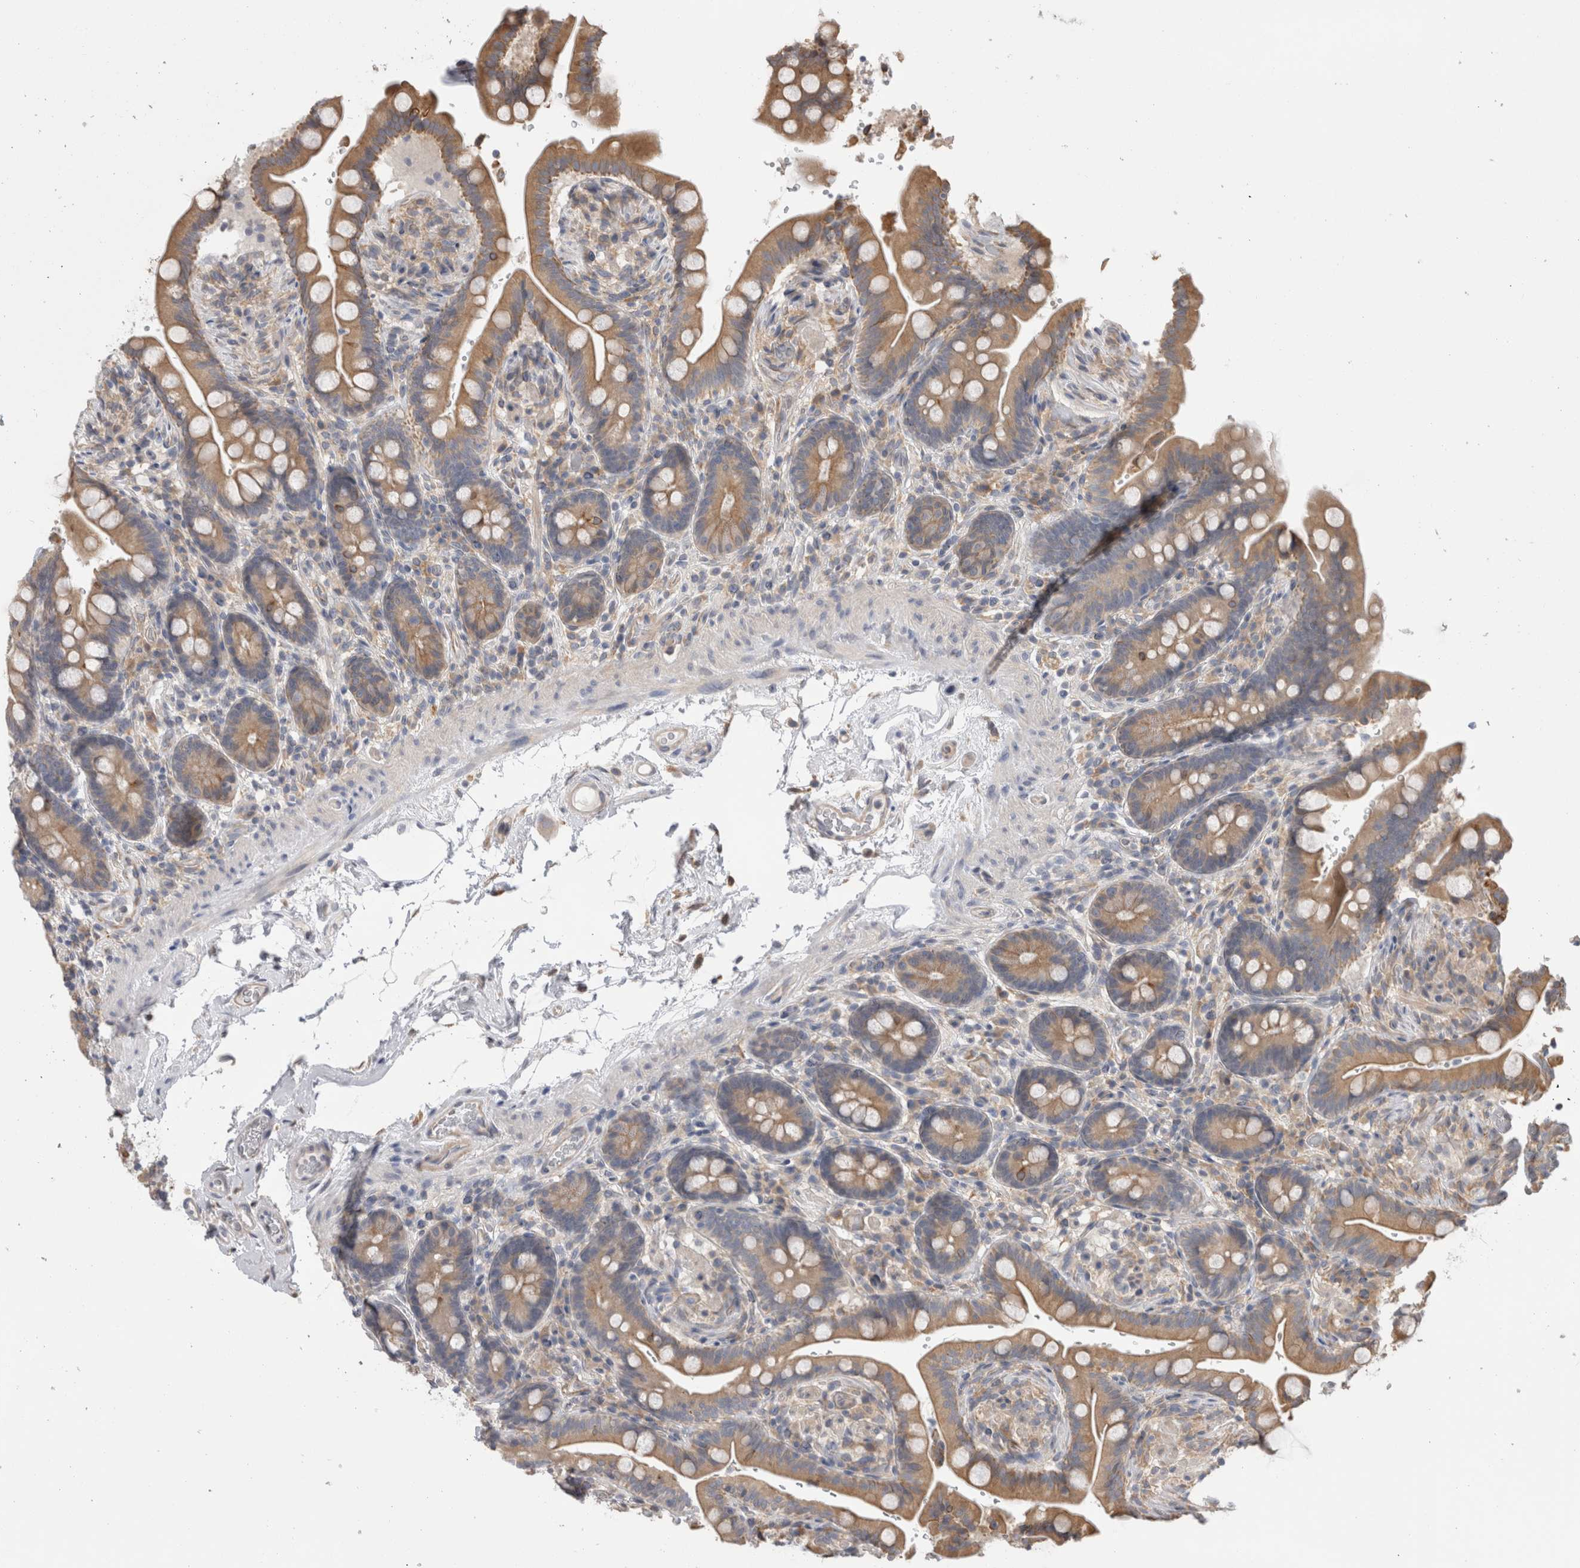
{"staining": {"intensity": "weak", "quantity": "25%-75%", "location": "cytoplasmic/membranous"}, "tissue": "colon", "cell_type": "Endothelial cells", "image_type": "normal", "snomed": [{"axis": "morphology", "description": "Normal tissue, NOS"}, {"axis": "topography", "description": "Smooth muscle"}, {"axis": "topography", "description": "Colon"}], "caption": "Colon stained with IHC displays weak cytoplasmic/membranous expression in approximately 25%-75% of endothelial cells. (DAB IHC with brightfield microscopy, high magnification).", "gene": "SMAP2", "patient": {"sex": "male", "age": 73}}